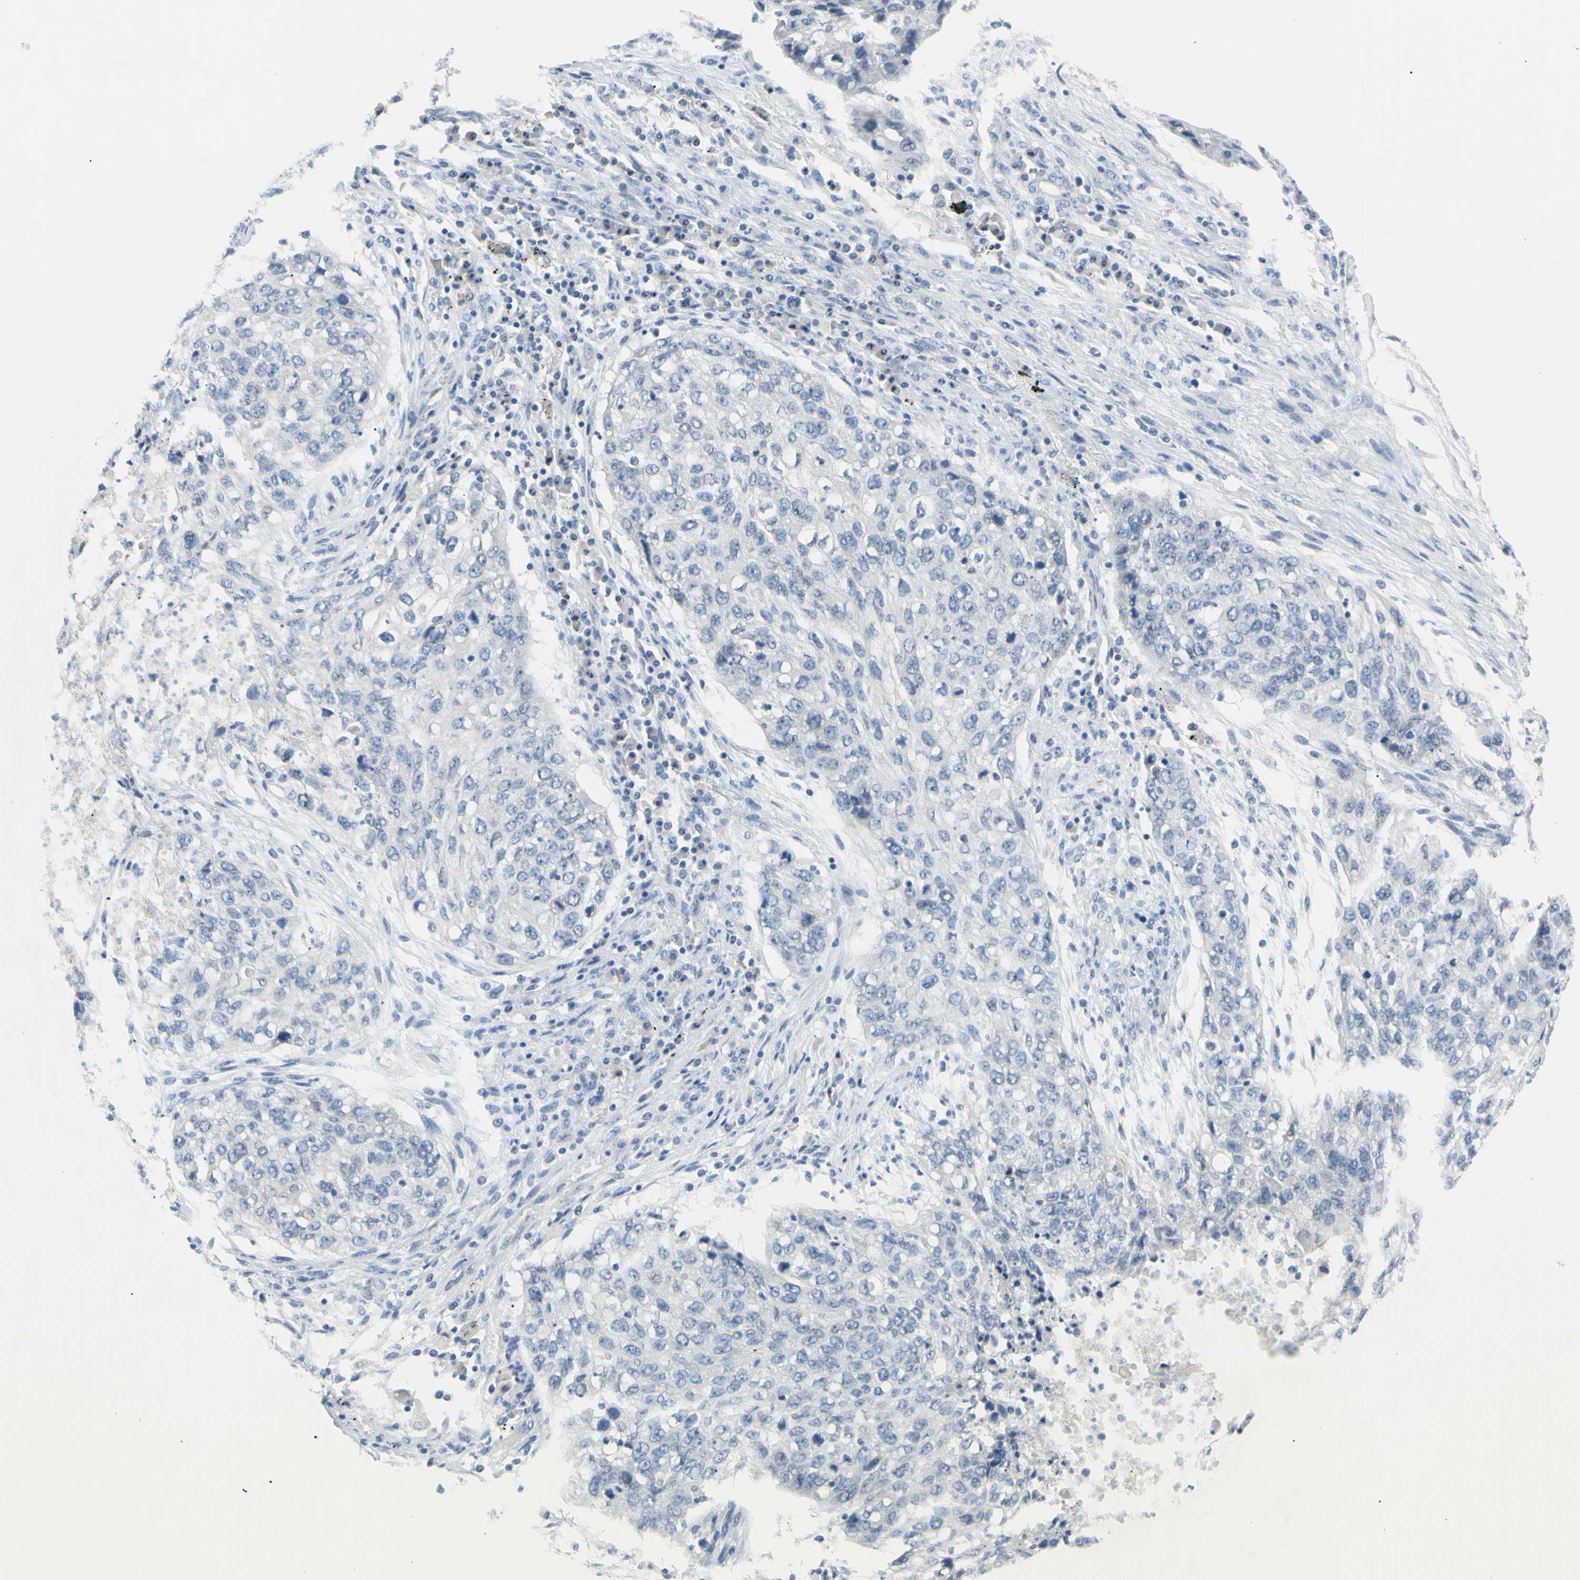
{"staining": {"intensity": "negative", "quantity": "none", "location": "none"}, "tissue": "lung cancer", "cell_type": "Tumor cells", "image_type": "cancer", "snomed": [{"axis": "morphology", "description": "Squamous cell carcinoma, NOS"}, {"axis": "topography", "description": "Lung"}], "caption": "DAB (3,3'-diaminobenzidine) immunohistochemical staining of human lung squamous cell carcinoma shows no significant expression in tumor cells.", "gene": "DCT", "patient": {"sex": "female", "age": 63}}